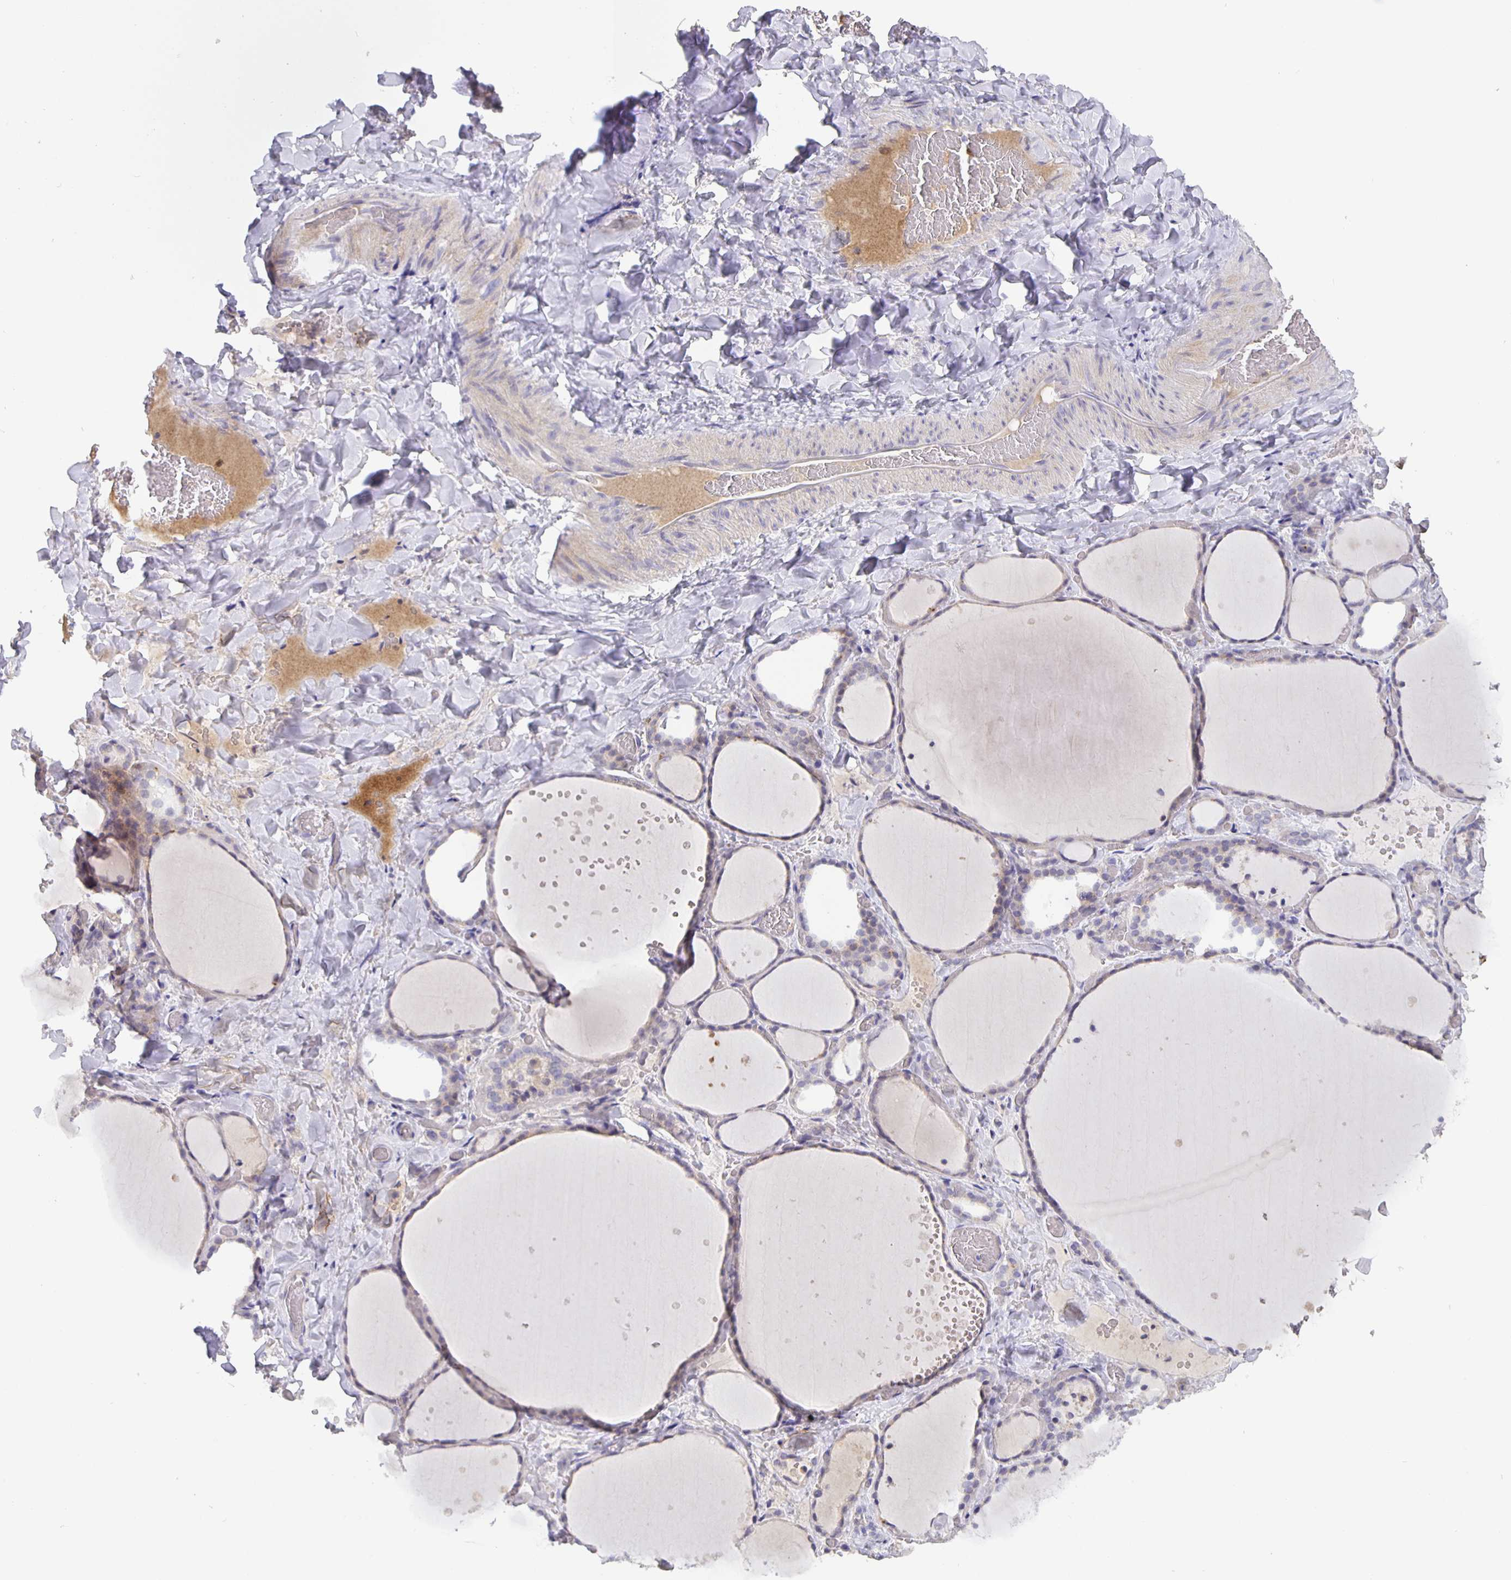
{"staining": {"intensity": "negative", "quantity": "none", "location": "none"}, "tissue": "thyroid gland", "cell_type": "Glandular cells", "image_type": "normal", "snomed": [{"axis": "morphology", "description": "Normal tissue, NOS"}, {"axis": "topography", "description": "Thyroid gland"}], "caption": "Immunohistochemistry histopathology image of benign thyroid gland: human thyroid gland stained with DAB reveals no significant protein positivity in glandular cells.", "gene": "GDF15", "patient": {"sex": "female", "age": 36}}